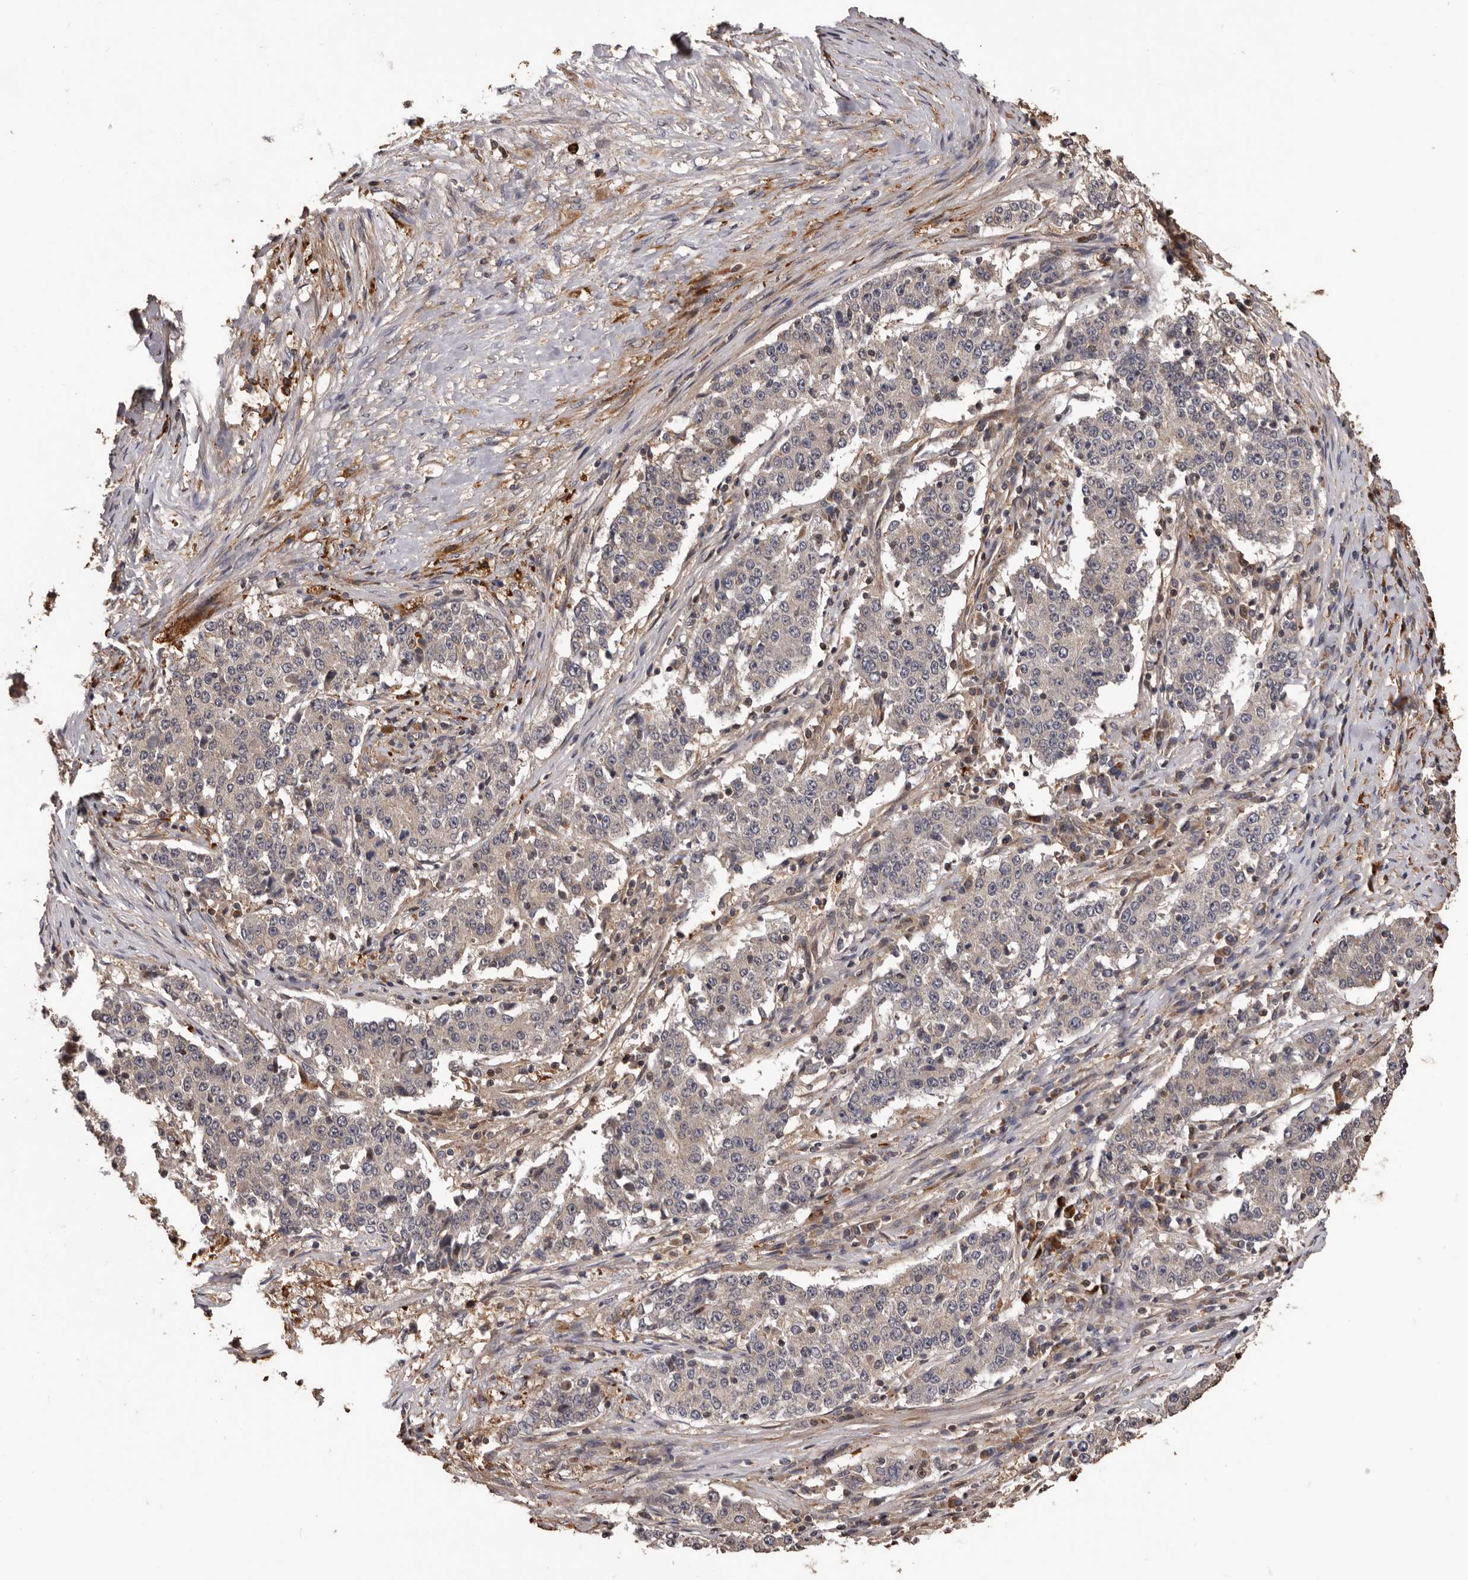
{"staining": {"intensity": "weak", "quantity": "<25%", "location": "cytoplasmic/membranous"}, "tissue": "stomach cancer", "cell_type": "Tumor cells", "image_type": "cancer", "snomed": [{"axis": "morphology", "description": "Adenocarcinoma, NOS"}, {"axis": "topography", "description": "Stomach"}], "caption": "A micrograph of human stomach cancer is negative for staining in tumor cells.", "gene": "ADAMTS2", "patient": {"sex": "male", "age": 59}}